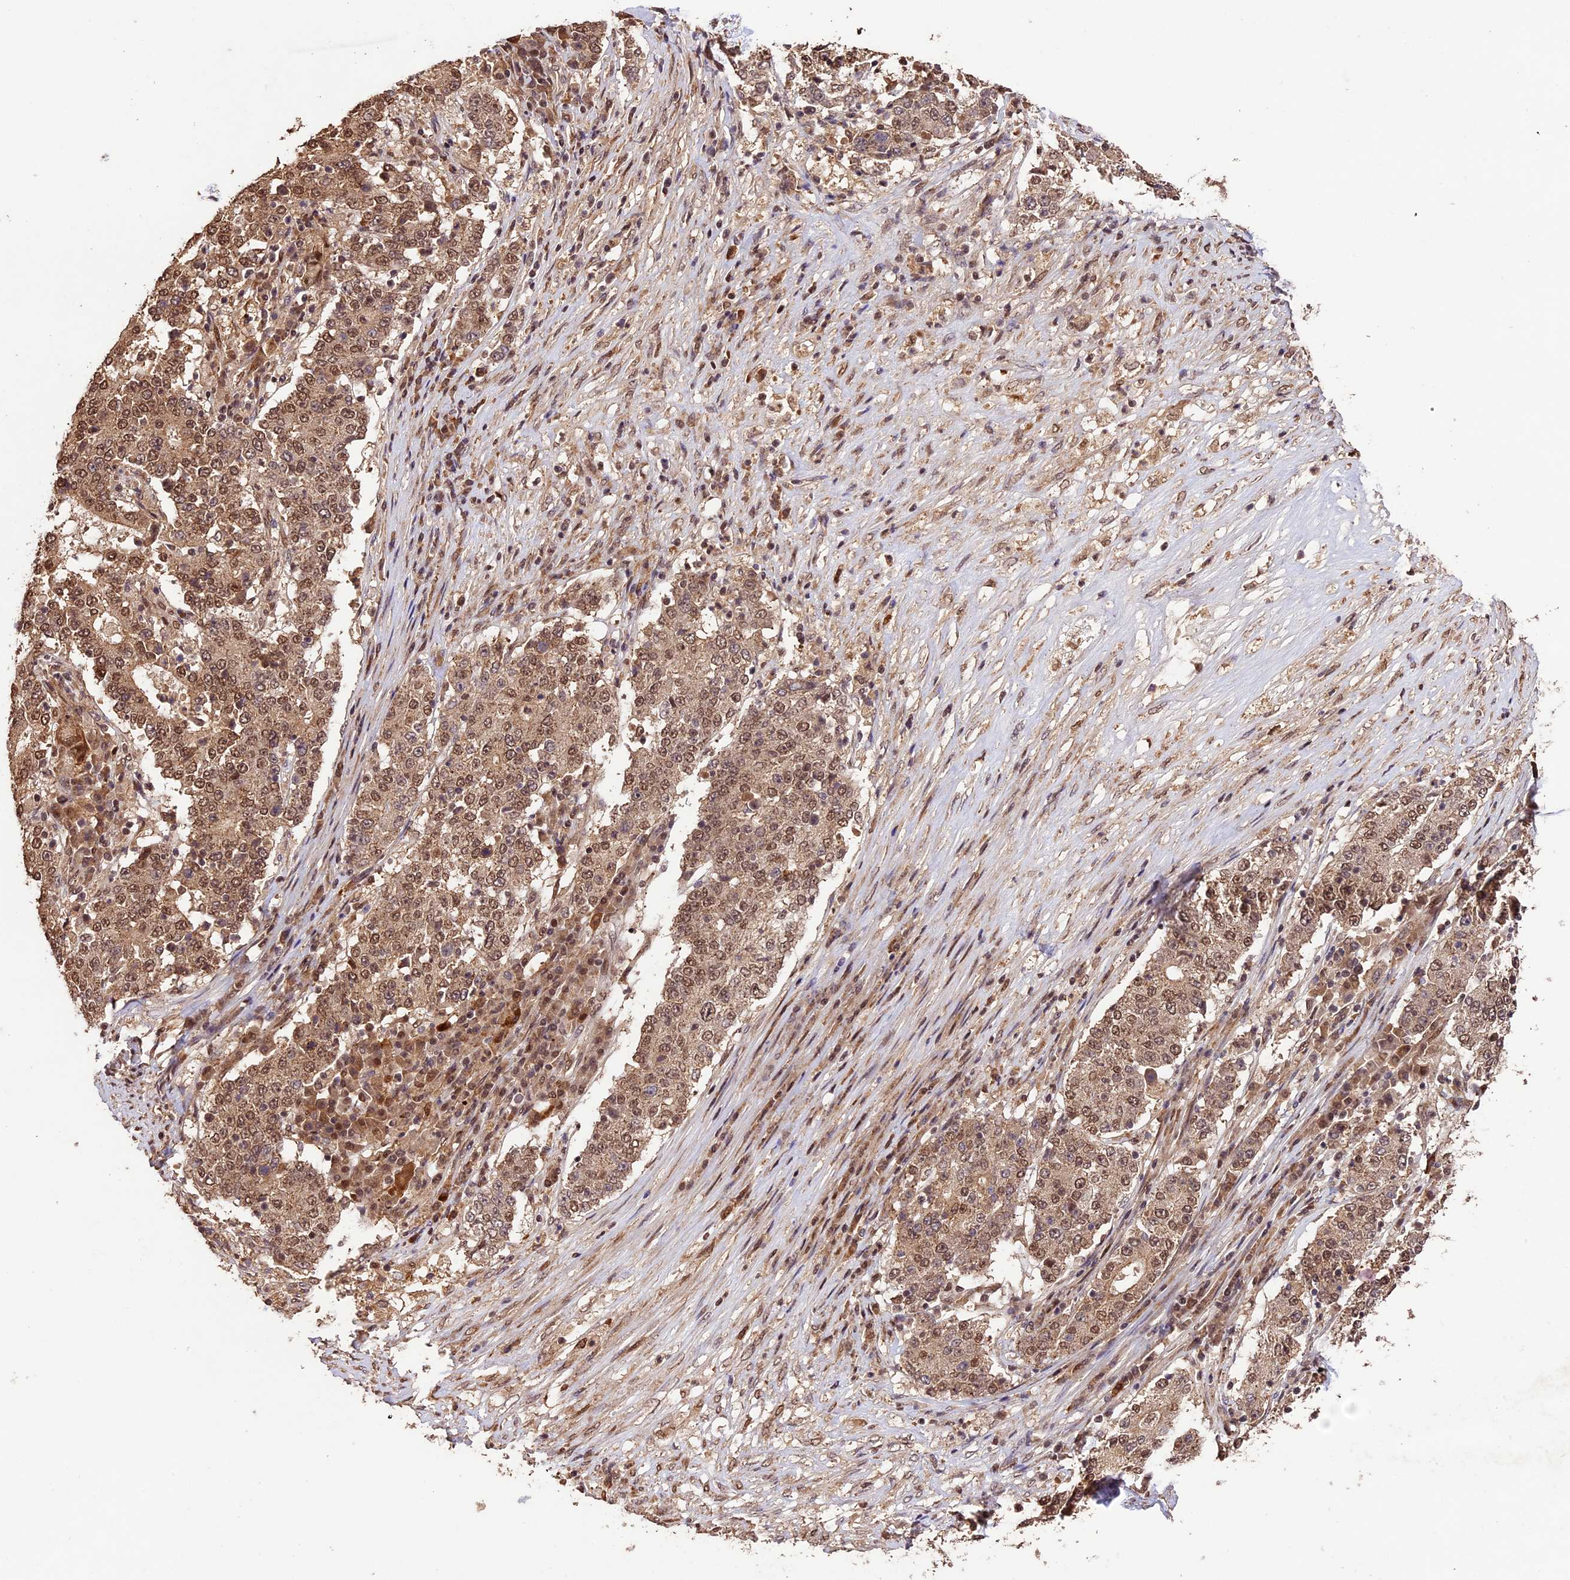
{"staining": {"intensity": "moderate", "quantity": ">75%", "location": "cytoplasmic/membranous,nuclear"}, "tissue": "stomach cancer", "cell_type": "Tumor cells", "image_type": "cancer", "snomed": [{"axis": "morphology", "description": "Adenocarcinoma, NOS"}, {"axis": "topography", "description": "Stomach"}], "caption": "Stomach cancer (adenocarcinoma) was stained to show a protein in brown. There is medium levels of moderate cytoplasmic/membranous and nuclear expression in approximately >75% of tumor cells. Nuclei are stained in blue.", "gene": "CDKN2AIP", "patient": {"sex": "male", "age": 59}}